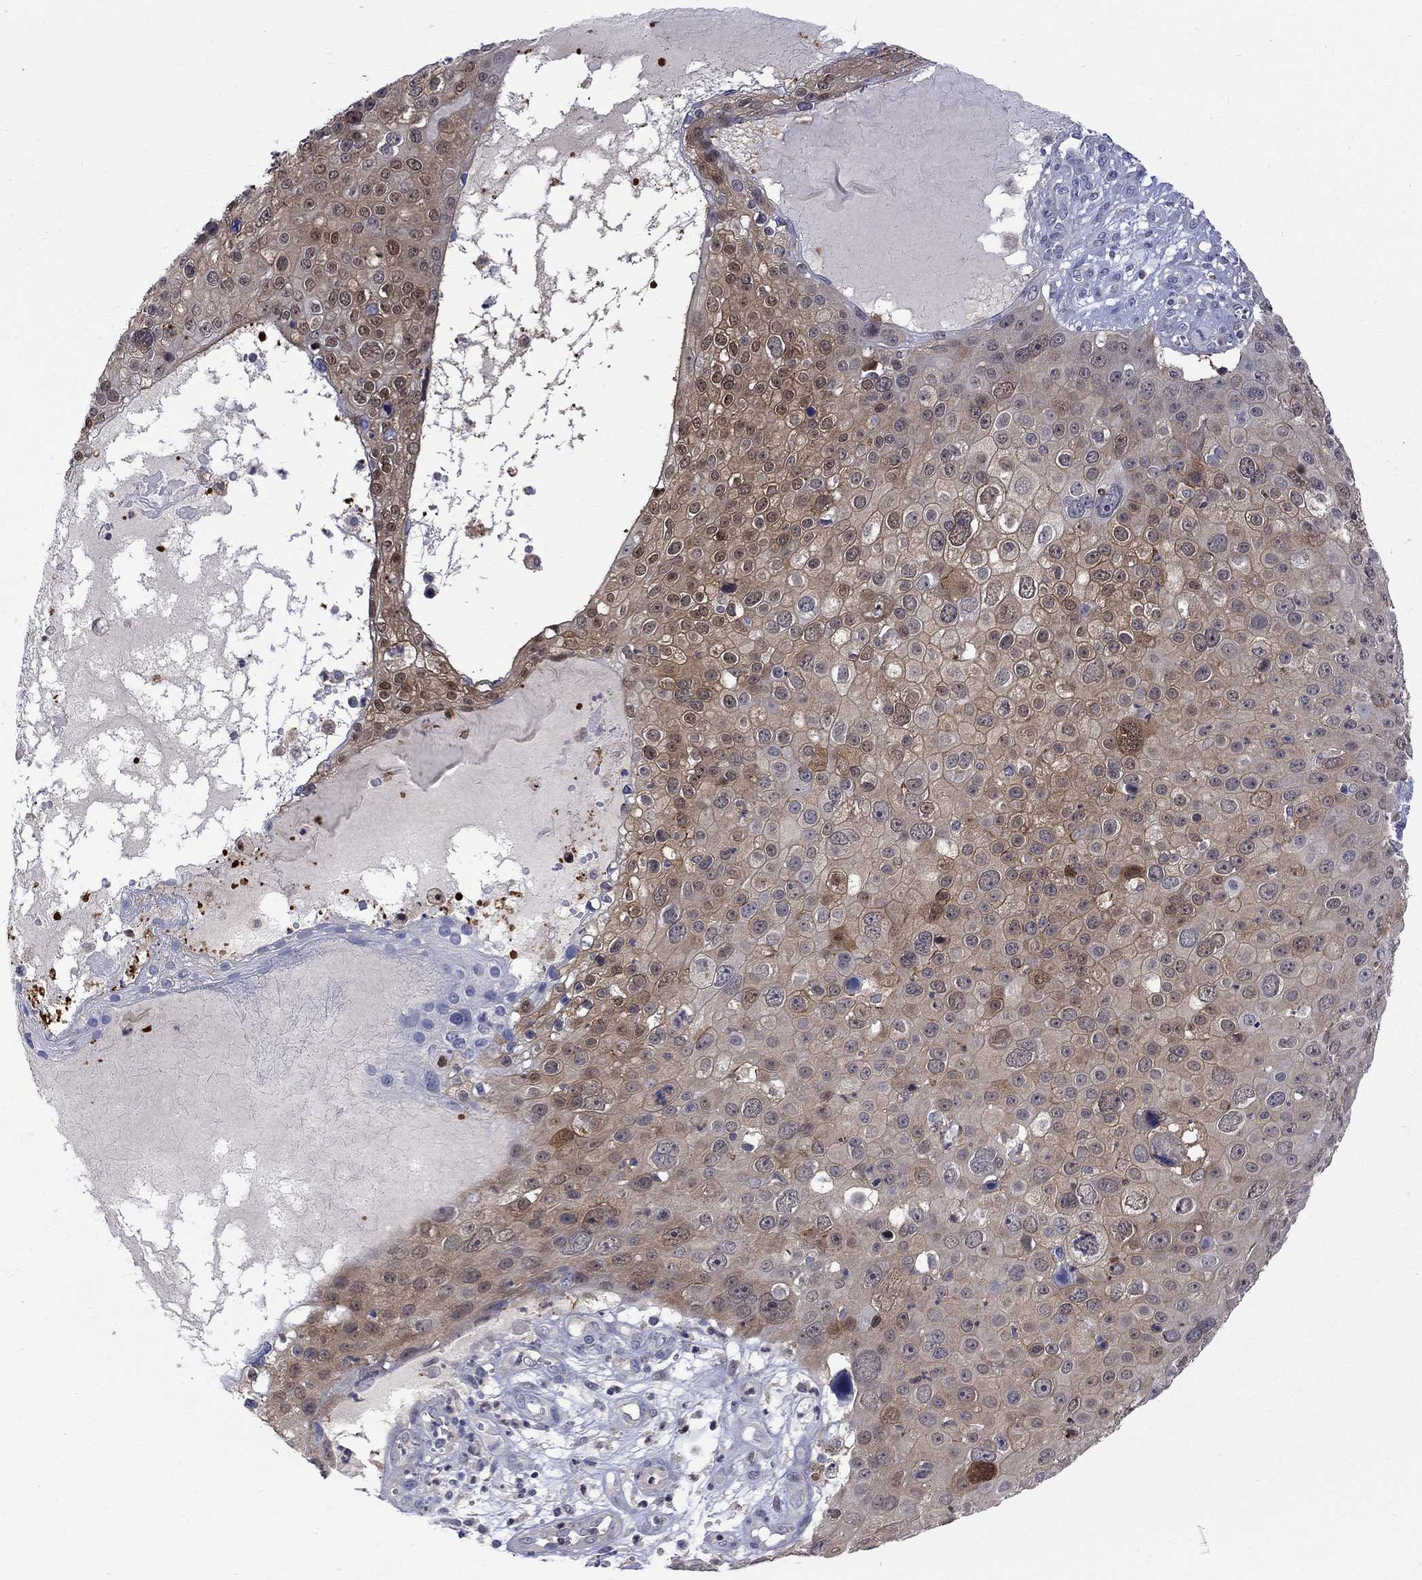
{"staining": {"intensity": "moderate", "quantity": "<25%", "location": "cytoplasmic/membranous"}, "tissue": "skin cancer", "cell_type": "Tumor cells", "image_type": "cancer", "snomed": [{"axis": "morphology", "description": "Squamous cell carcinoma, NOS"}, {"axis": "topography", "description": "Skin"}], "caption": "Skin cancer (squamous cell carcinoma) was stained to show a protein in brown. There is low levels of moderate cytoplasmic/membranous positivity in about <25% of tumor cells. (IHC, brightfield microscopy, high magnification).", "gene": "HKDC1", "patient": {"sex": "male", "age": 71}}